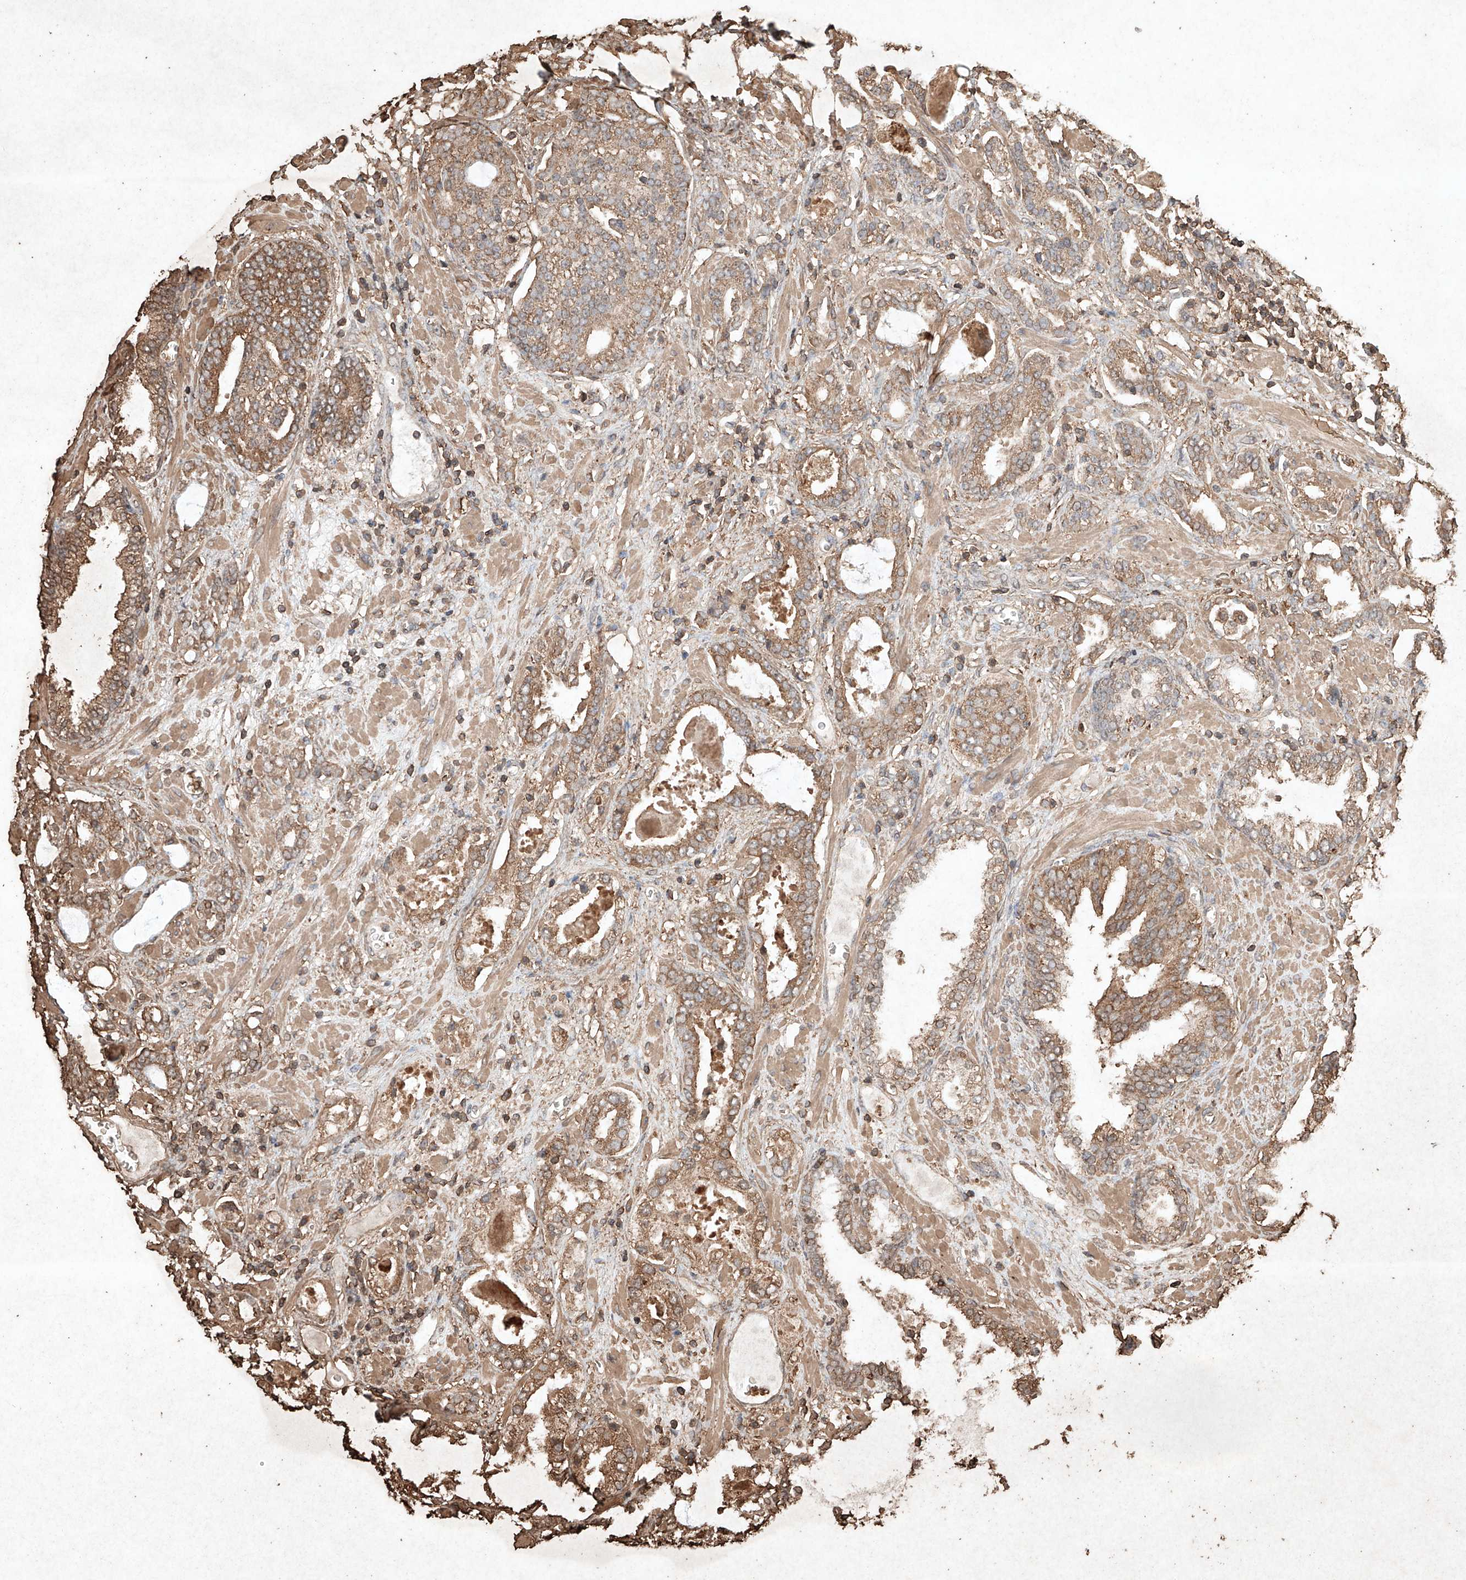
{"staining": {"intensity": "moderate", "quantity": "25%-75%", "location": "cytoplasmic/membranous"}, "tissue": "prostate cancer", "cell_type": "Tumor cells", "image_type": "cancer", "snomed": [{"axis": "morphology", "description": "Adenocarcinoma, High grade"}, {"axis": "topography", "description": "Prostate and seminal vesicle, NOS"}], "caption": "Immunohistochemistry photomicrograph of human prostate adenocarcinoma (high-grade) stained for a protein (brown), which demonstrates medium levels of moderate cytoplasmic/membranous staining in approximately 25%-75% of tumor cells.", "gene": "M6PR", "patient": {"sex": "male", "age": 67}}